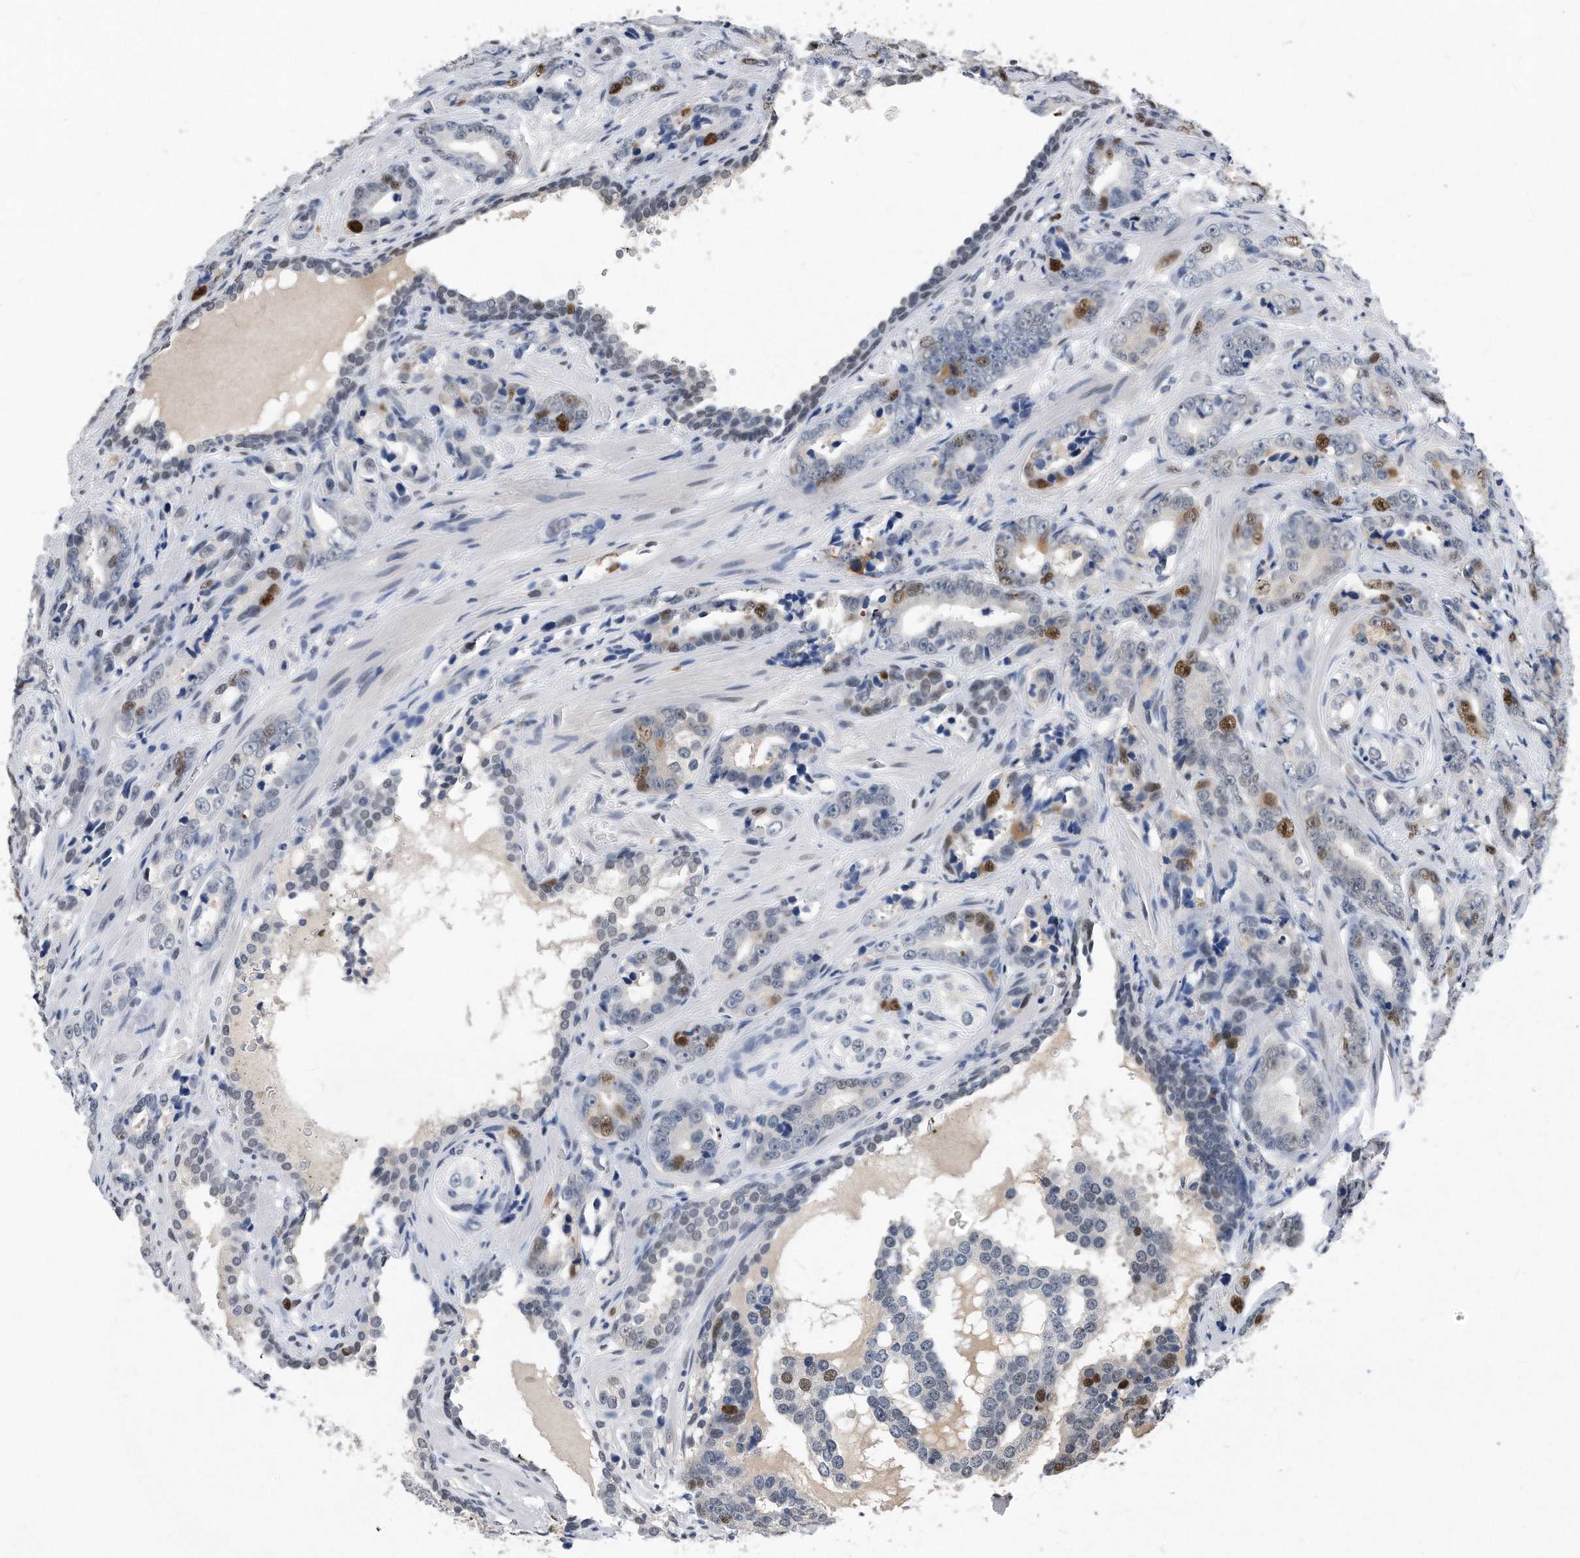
{"staining": {"intensity": "strong", "quantity": "<25%", "location": "nuclear"}, "tissue": "prostate cancer", "cell_type": "Tumor cells", "image_type": "cancer", "snomed": [{"axis": "morphology", "description": "Adenocarcinoma, High grade"}, {"axis": "topography", "description": "Prostate"}], "caption": "Immunohistochemistry of human prostate cancer (high-grade adenocarcinoma) shows medium levels of strong nuclear staining in approximately <25% of tumor cells.", "gene": "PCNA", "patient": {"sex": "male", "age": 62}}